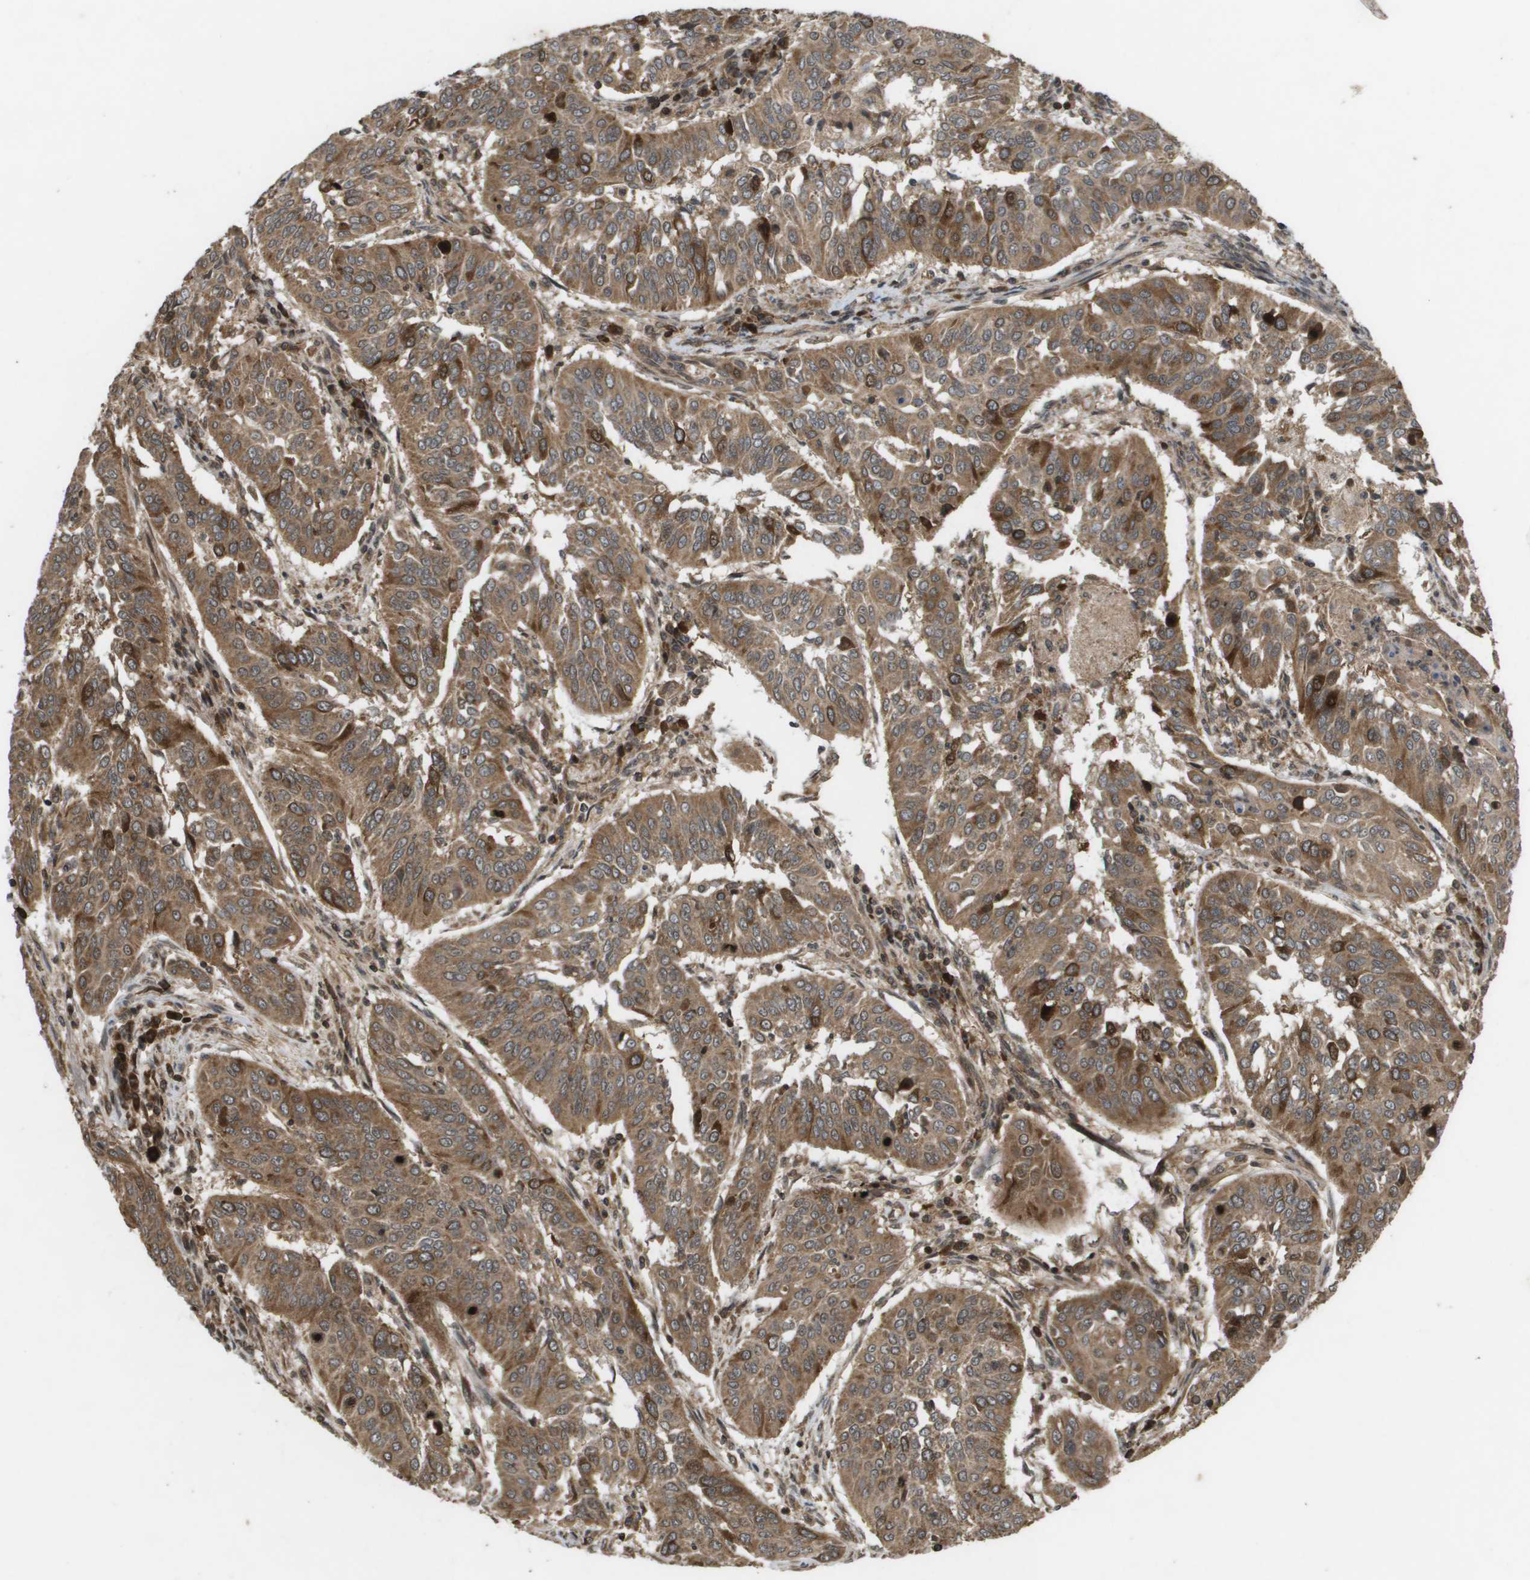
{"staining": {"intensity": "strong", "quantity": ">75%", "location": "cytoplasmic/membranous"}, "tissue": "cervical cancer", "cell_type": "Tumor cells", "image_type": "cancer", "snomed": [{"axis": "morphology", "description": "Normal tissue, NOS"}, {"axis": "morphology", "description": "Squamous cell carcinoma, NOS"}, {"axis": "topography", "description": "Cervix"}], "caption": "Cervical cancer (squamous cell carcinoma) was stained to show a protein in brown. There is high levels of strong cytoplasmic/membranous staining in about >75% of tumor cells.", "gene": "KIF11", "patient": {"sex": "female", "age": 39}}